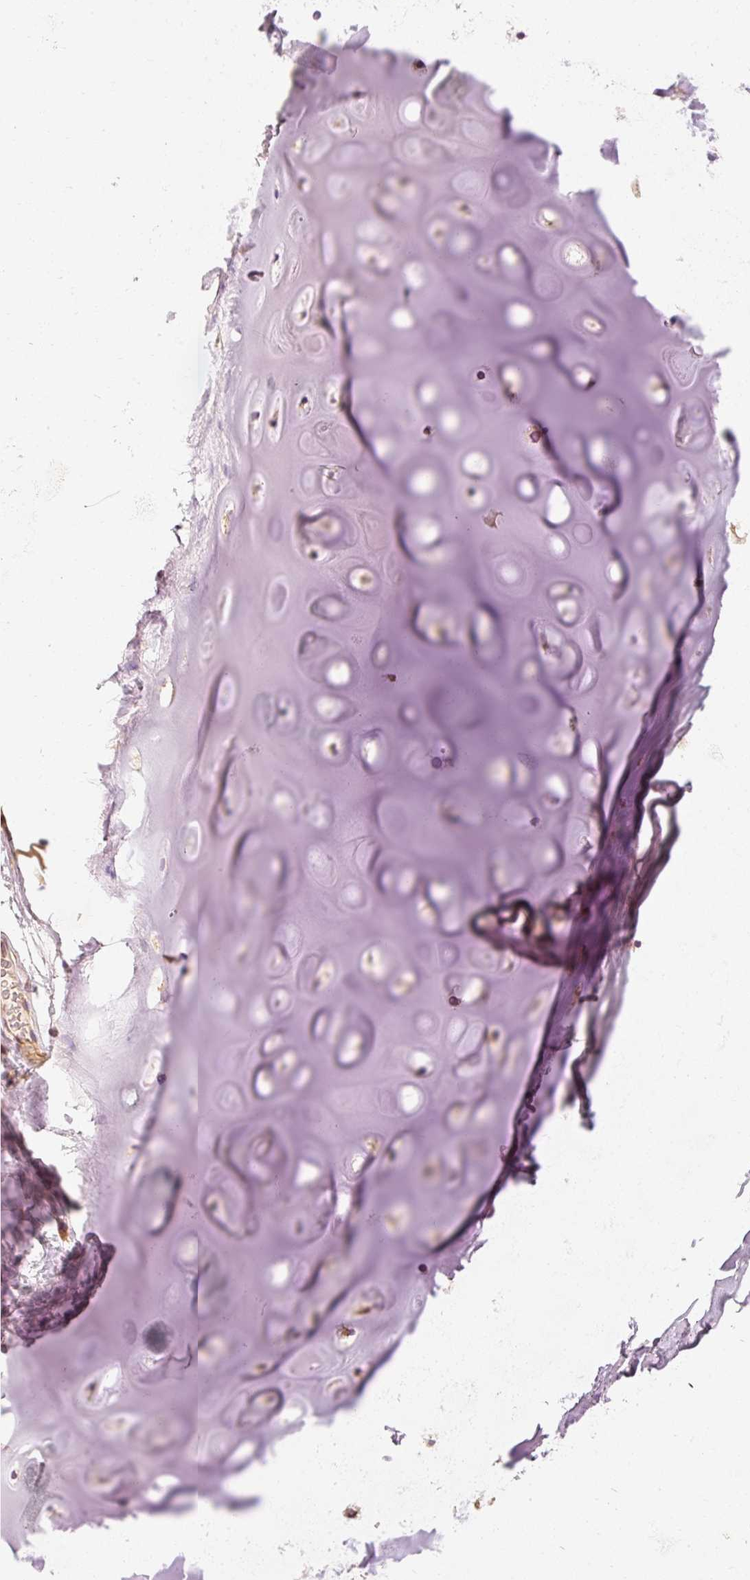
{"staining": {"intensity": "moderate", "quantity": "<25%", "location": "cytoplasmic/membranous"}, "tissue": "soft tissue", "cell_type": "Chondrocytes", "image_type": "normal", "snomed": [{"axis": "morphology", "description": "Normal tissue, NOS"}, {"axis": "topography", "description": "Cartilage tissue"}, {"axis": "topography", "description": "Bronchus"}], "caption": "Soft tissue stained with immunohistochemistry (IHC) reveals moderate cytoplasmic/membranous expression in about <25% of chondrocytes. Immunohistochemistry stains the protein in brown and the nuclei are stained blue.", "gene": "TOMM40", "patient": {"sex": "male", "age": 58}}